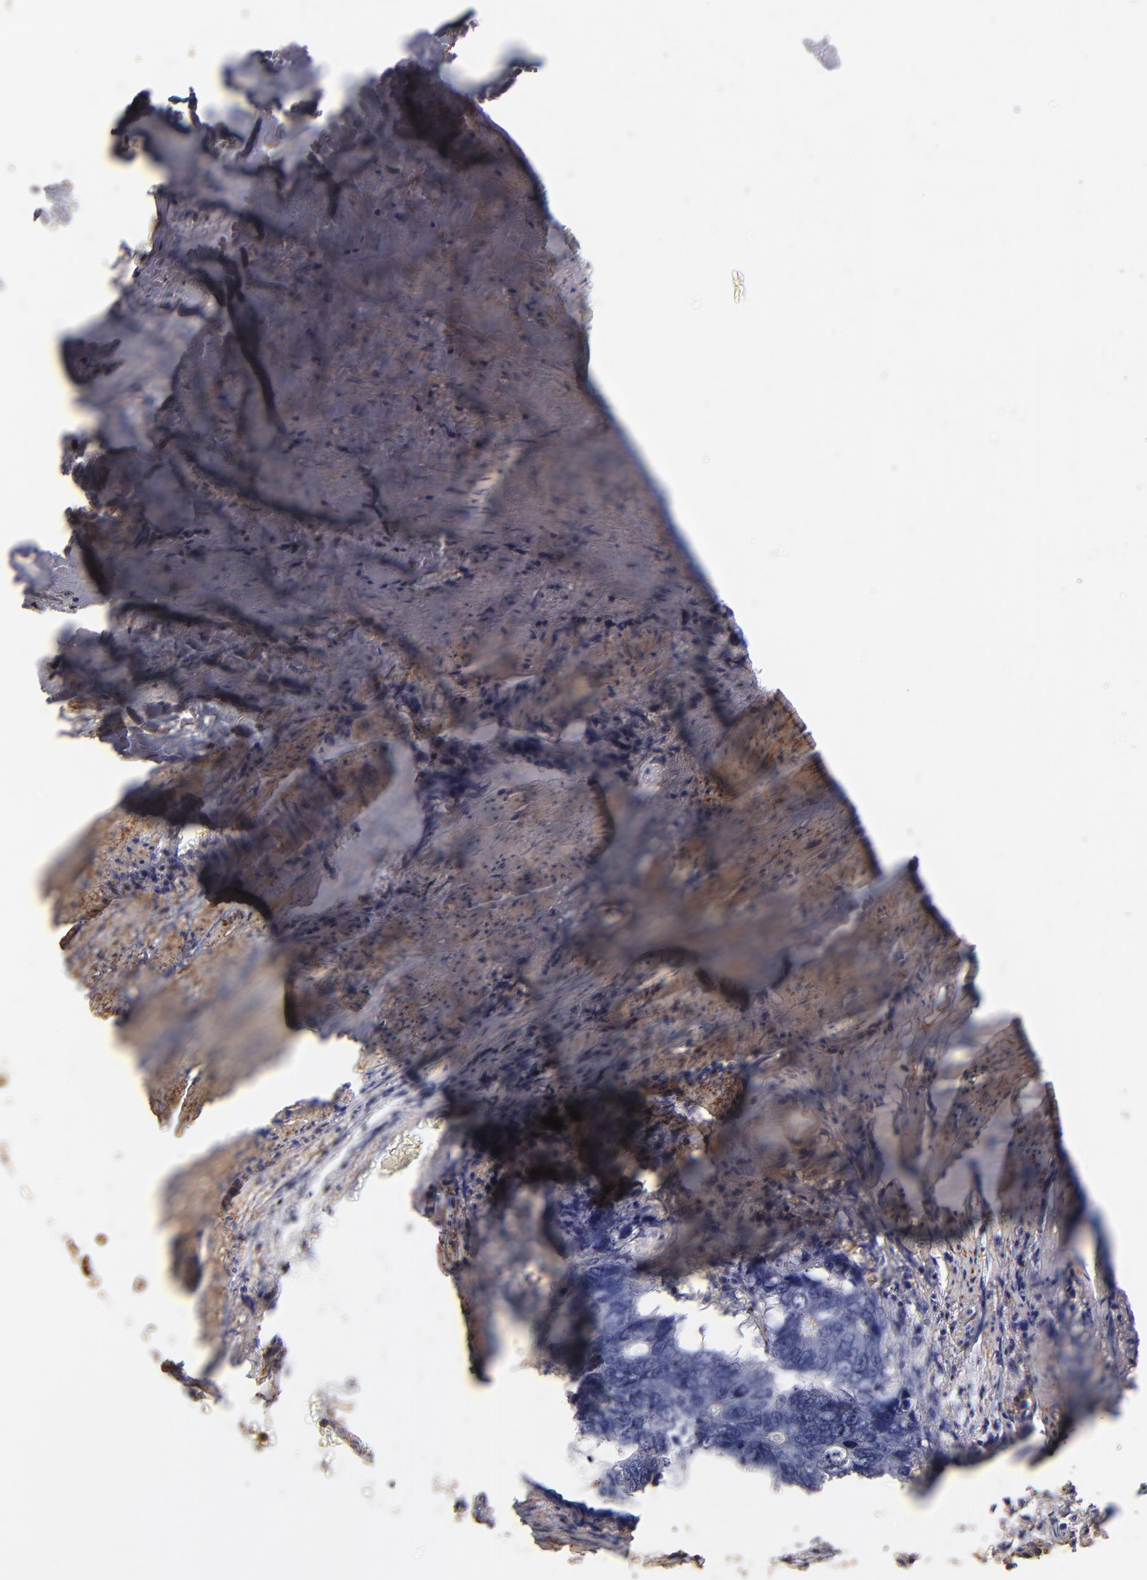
{"staining": {"intensity": "negative", "quantity": "none", "location": "none"}, "tissue": "colorectal cancer", "cell_type": "Tumor cells", "image_type": "cancer", "snomed": [{"axis": "morphology", "description": "Adenocarcinoma, NOS"}, {"axis": "topography", "description": "Colon"}], "caption": "Immunohistochemical staining of adenocarcinoma (colorectal) exhibits no significant positivity in tumor cells.", "gene": "ABCB1", "patient": {"sex": "female", "age": 55}}